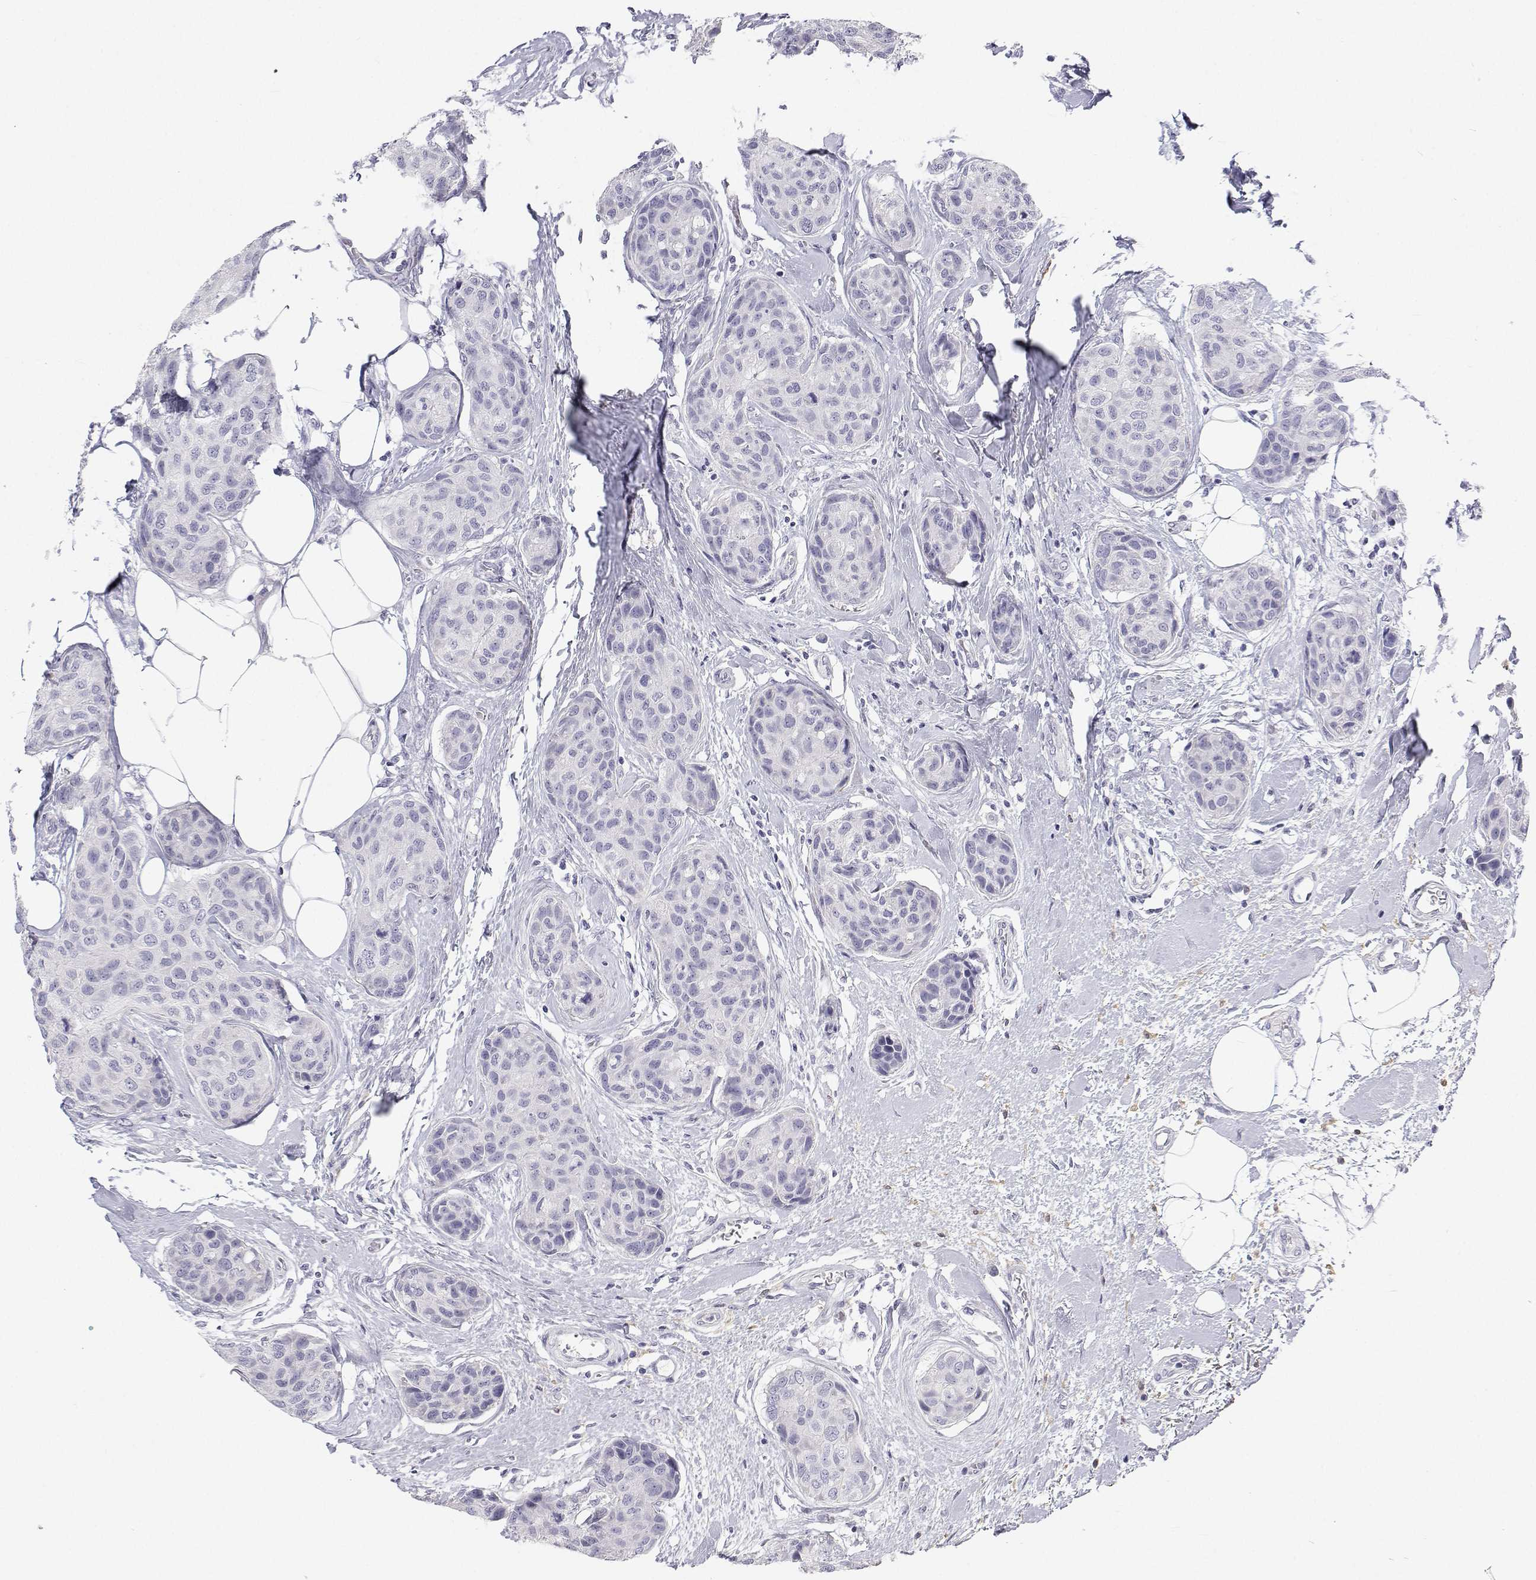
{"staining": {"intensity": "negative", "quantity": "none", "location": "none"}, "tissue": "breast cancer", "cell_type": "Tumor cells", "image_type": "cancer", "snomed": [{"axis": "morphology", "description": "Duct carcinoma"}, {"axis": "topography", "description": "Breast"}], "caption": "Immunohistochemical staining of human breast cancer (intraductal carcinoma) demonstrates no significant staining in tumor cells.", "gene": "TTN", "patient": {"sex": "female", "age": 80}}